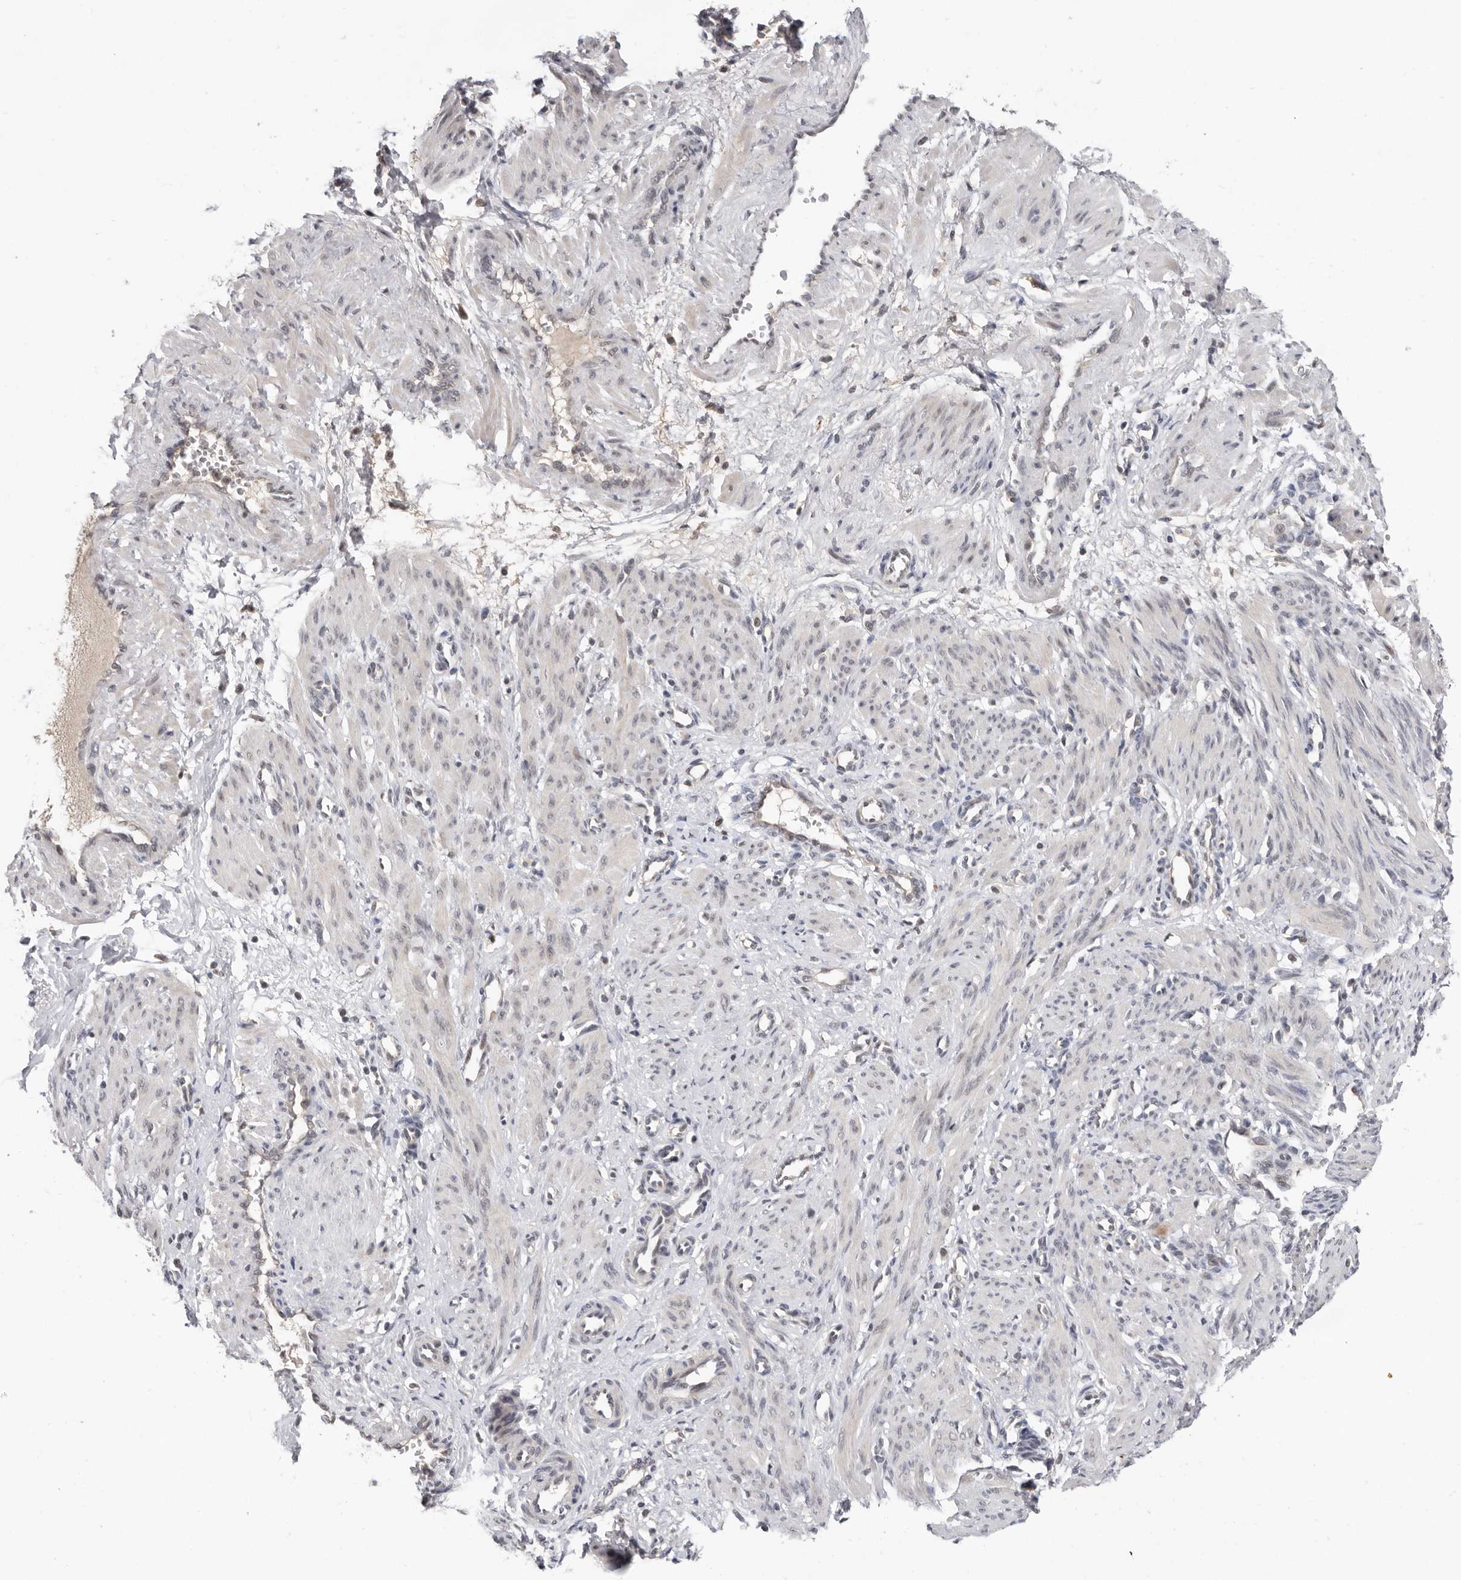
{"staining": {"intensity": "negative", "quantity": "none", "location": "none"}, "tissue": "smooth muscle", "cell_type": "Smooth muscle cells", "image_type": "normal", "snomed": [{"axis": "morphology", "description": "Normal tissue, NOS"}, {"axis": "topography", "description": "Endometrium"}], "caption": "IHC histopathology image of benign human smooth muscle stained for a protein (brown), which reveals no expression in smooth muscle cells.", "gene": "BRCA2", "patient": {"sex": "female", "age": 33}}